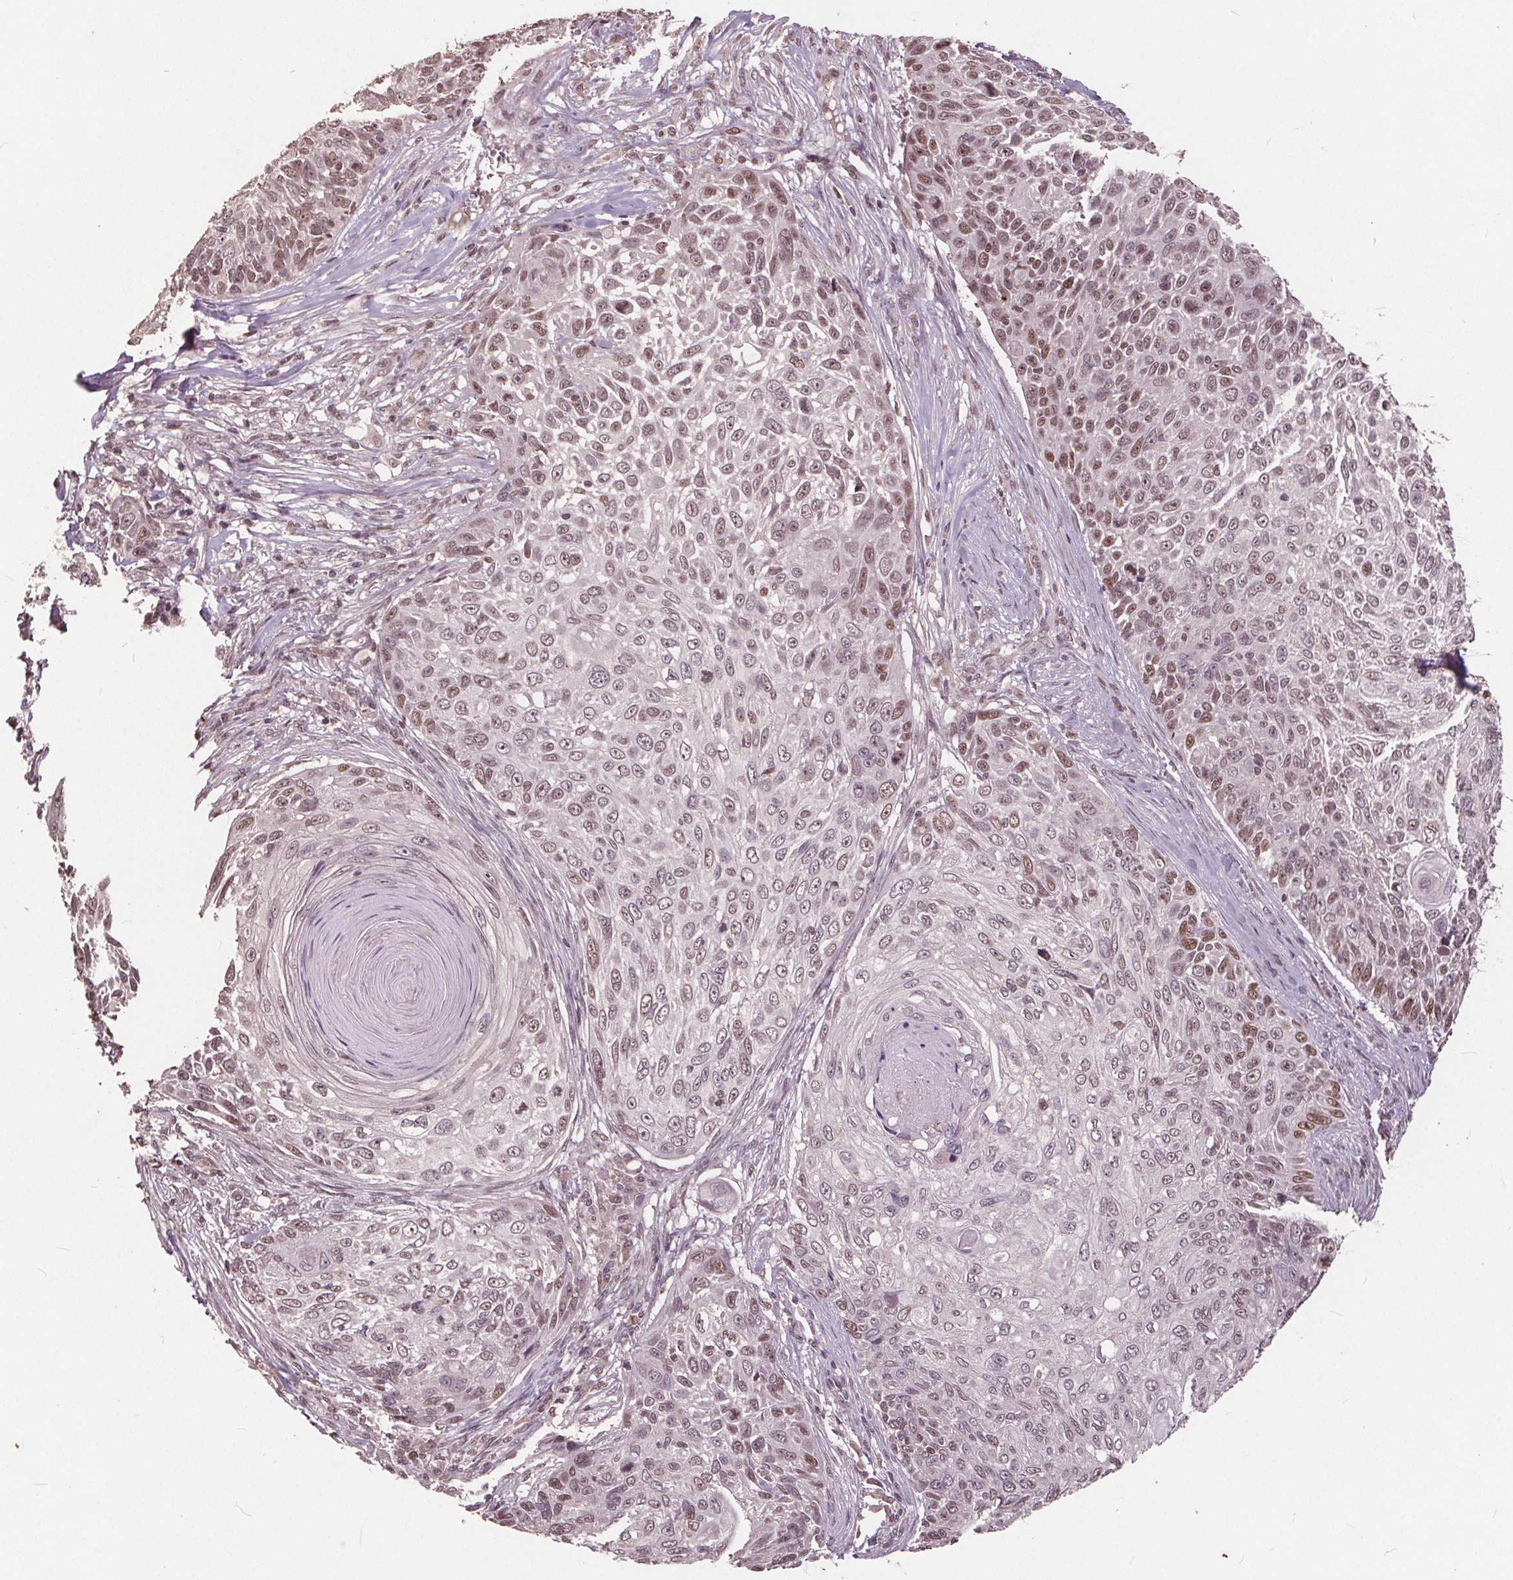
{"staining": {"intensity": "weak", "quantity": ">75%", "location": "nuclear"}, "tissue": "skin cancer", "cell_type": "Tumor cells", "image_type": "cancer", "snomed": [{"axis": "morphology", "description": "Squamous cell carcinoma, NOS"}, {"axis": "topography", "description": "Skin"}], "caption": "Weak nuclear positivity for a protein is present in about >75% of tumor cells of skin squamous cell carcinoma using immunohistochemistry (IHC).", "gene": "DNMT3B", "patient": {"sex": "male", "age": 92}}